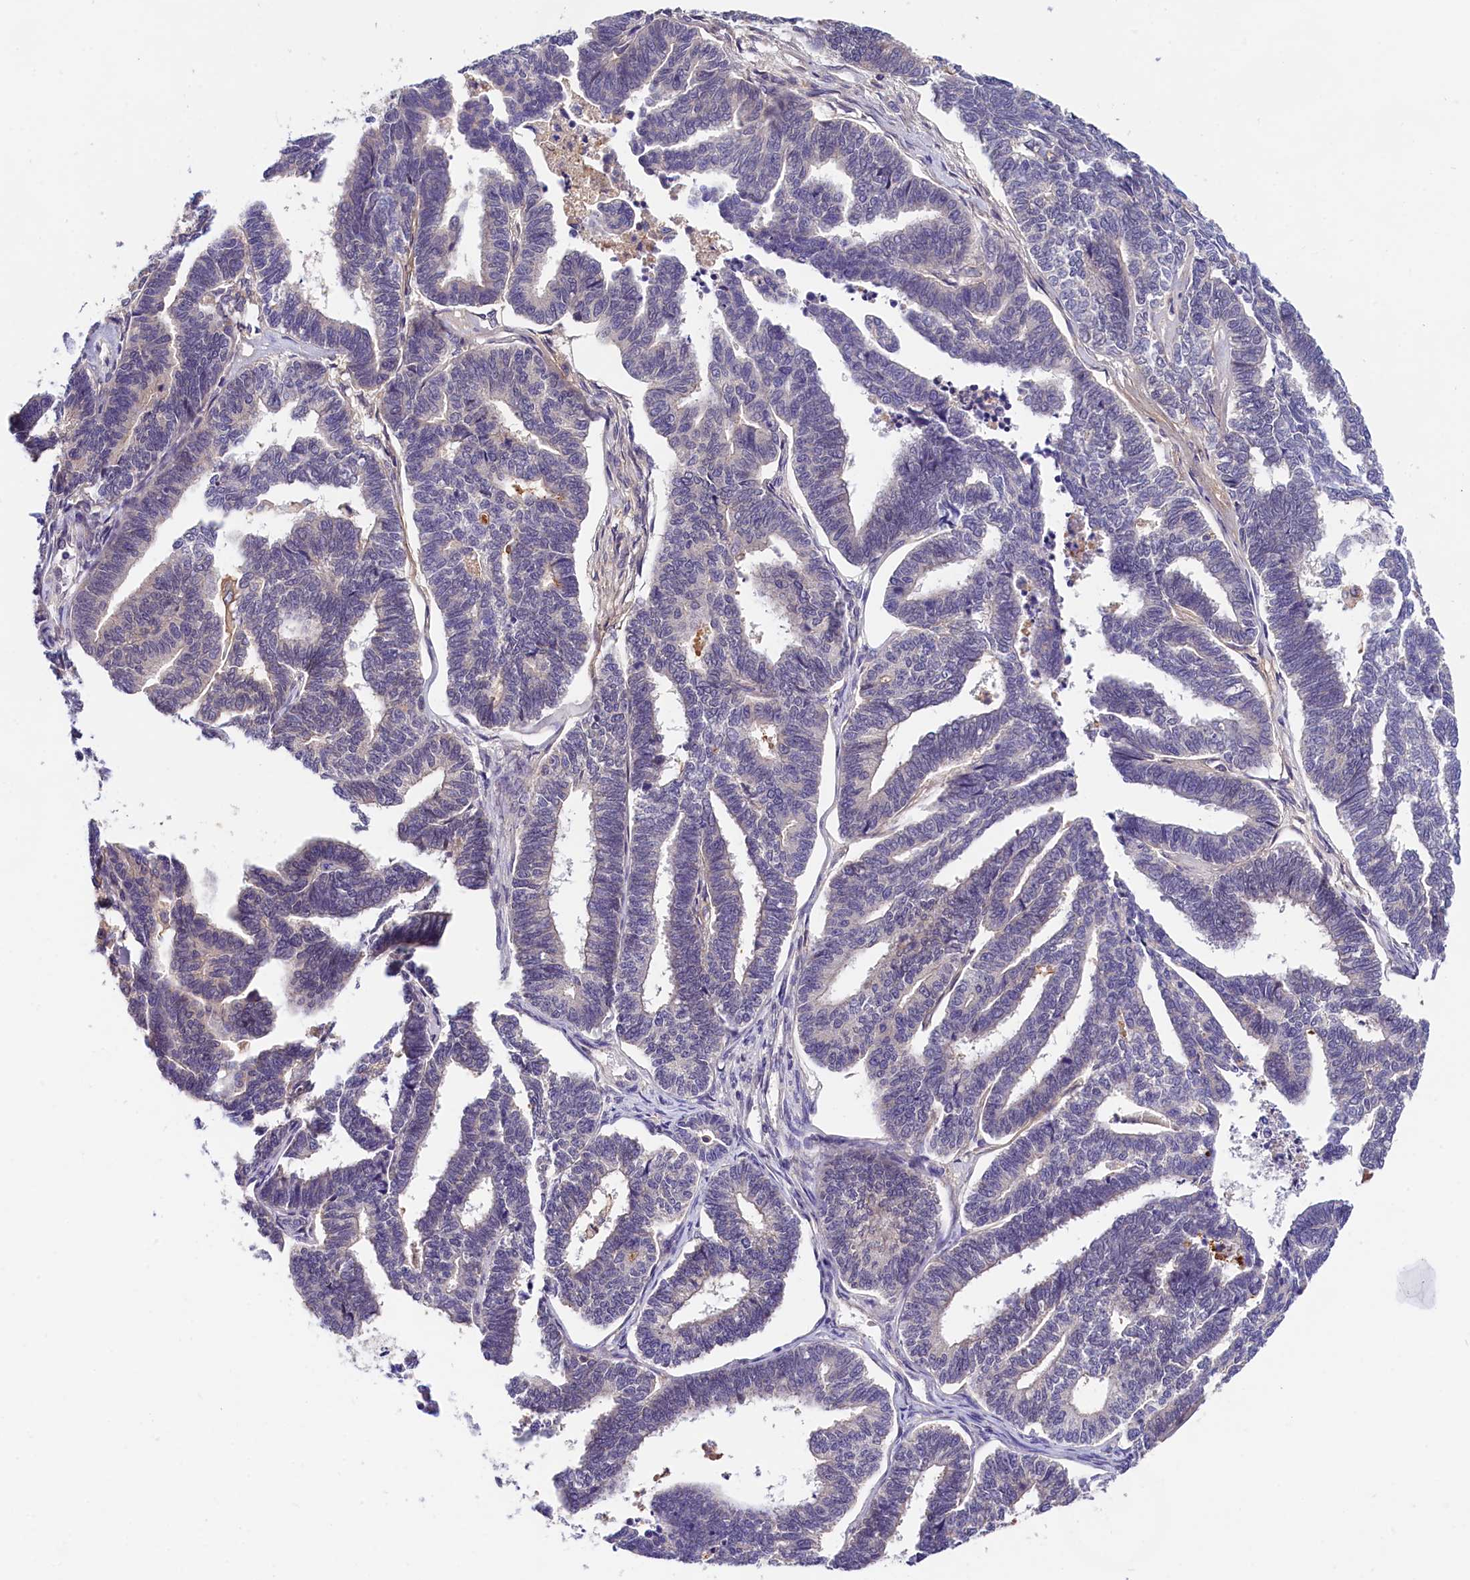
{"staining": {"intensity": "negative", "quantity": "none", "location": "none"}, "tissue": "endometrial cancer", "cell_type": "Tumor cells", "image_type": "cancer", "snomed": [{"axis": "morphology", "description": "Adenocarcinoma, NOS"}, {"axis": "topography", "description": "Endometrium"}], "caption": "The histopathology image displays no significant positivity in tumor cells of endometrial cancer.", "gene": "OAS3", "patient": {"sex": "female", "age": 70}}